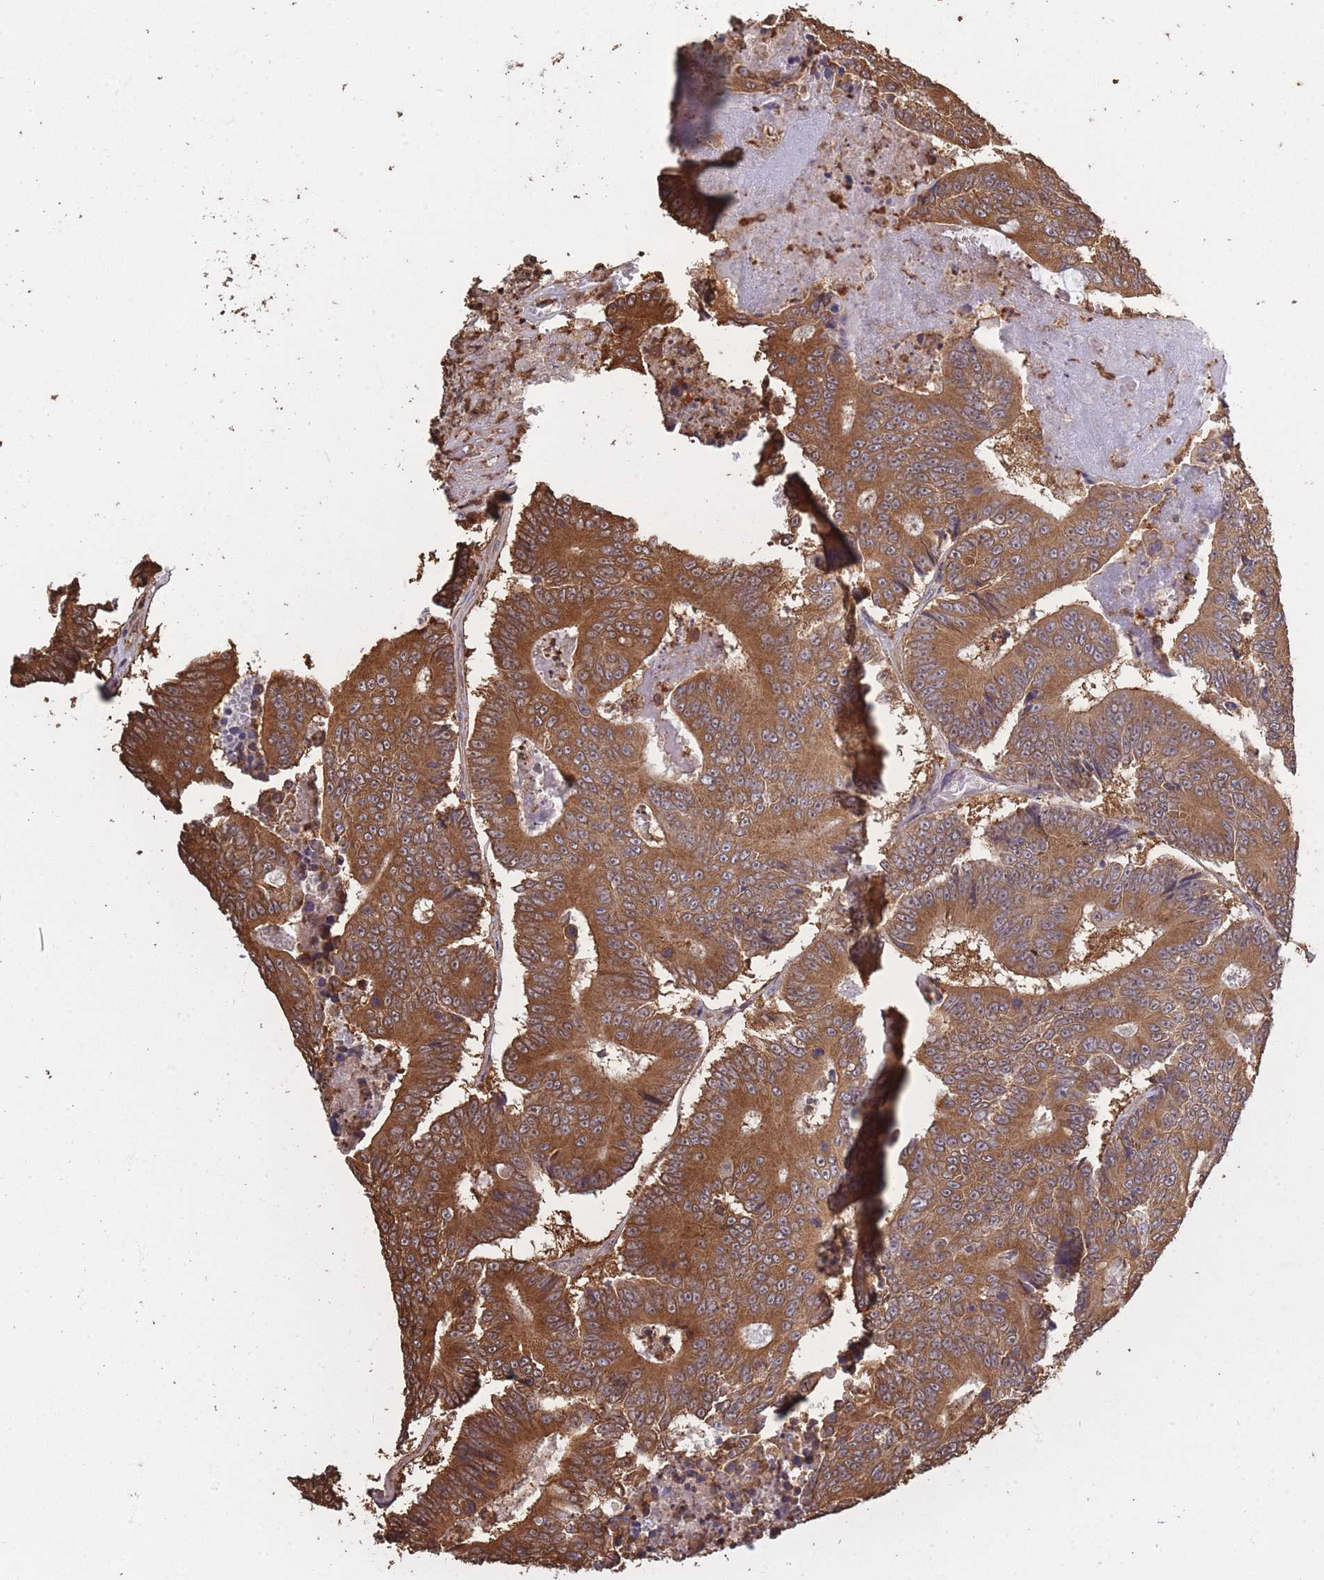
{"staining": {"intensity": "strong", "quantity": ">75%", "location": "cytoplasmic/membranous"}, "tissue": "colorectal cancer", "cell_type": "Tumor cells", "image_type": "cancer", "snomed": [{"axis": "morphology", "description": "Adenocarcinoma, NOS"}, {"axis": "topography", "description": "Colon"}], "caption": "High-power microscopy captured an immunohistochemistry photomicrograph of colorectal adenocarcinoma, revealing strong cytoplasmic/membranous expression in approximately >75% of tumor cells.", "gene": "ARL13B", "patient": {"sex": "male", "age": 83}}